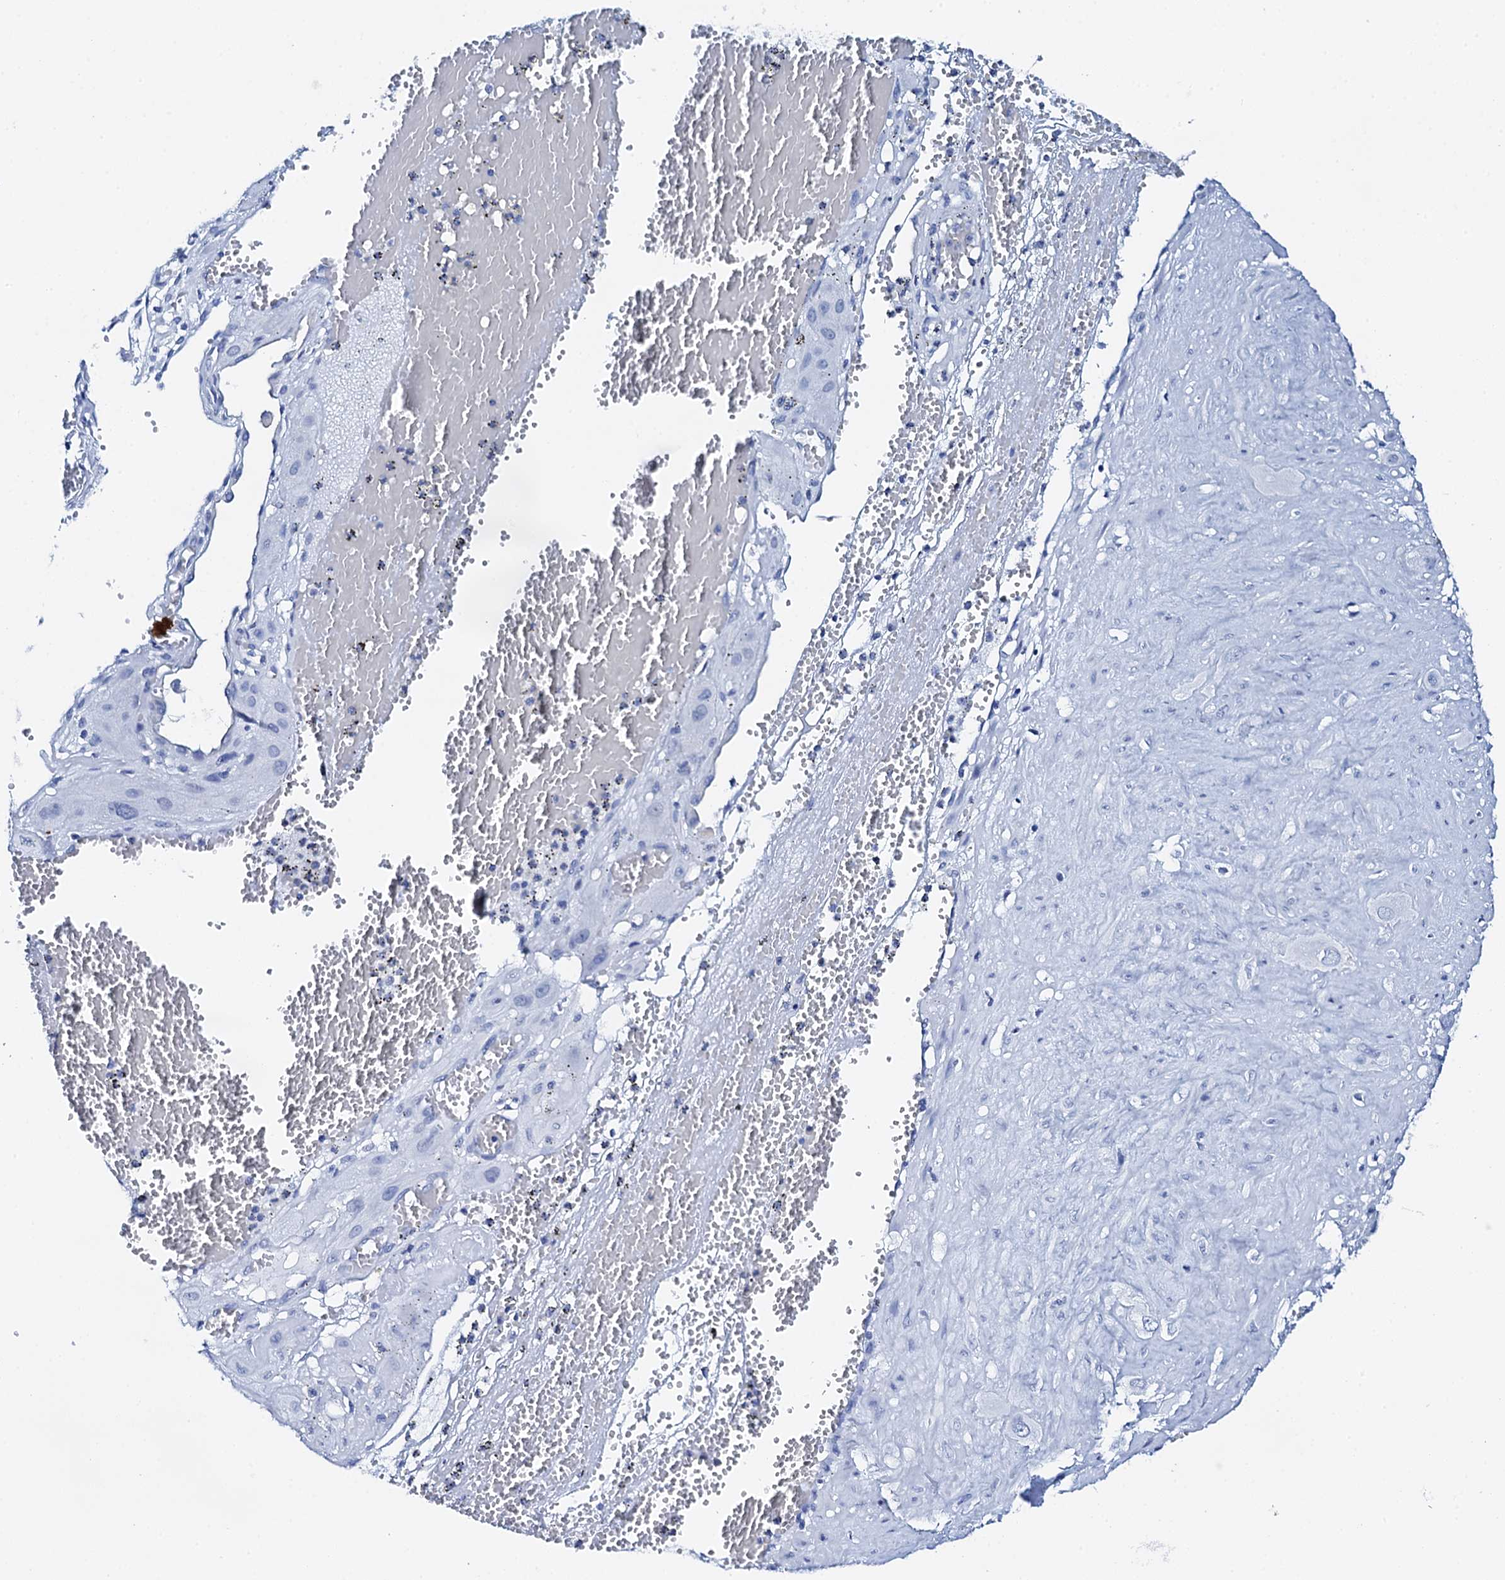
{"staining": {"intensity": "negative", "quantity": "none", "location": "none"}, "tissue": "cervical cancer", "cell_type": "Tumor cells", "image_type": "cancer", "snomed": [{"axis": "morphology", "description": "Squamous cell carcinoma, NOS"}, {"axis": "topography", "description": "Cervix"}], "caption": "Histopathology image shows no significant protein staining in tumor cells of cervical squamous cell carcinoma.", "gene": "NUDT13", "patient": {"sex": "female", "age": 34}}